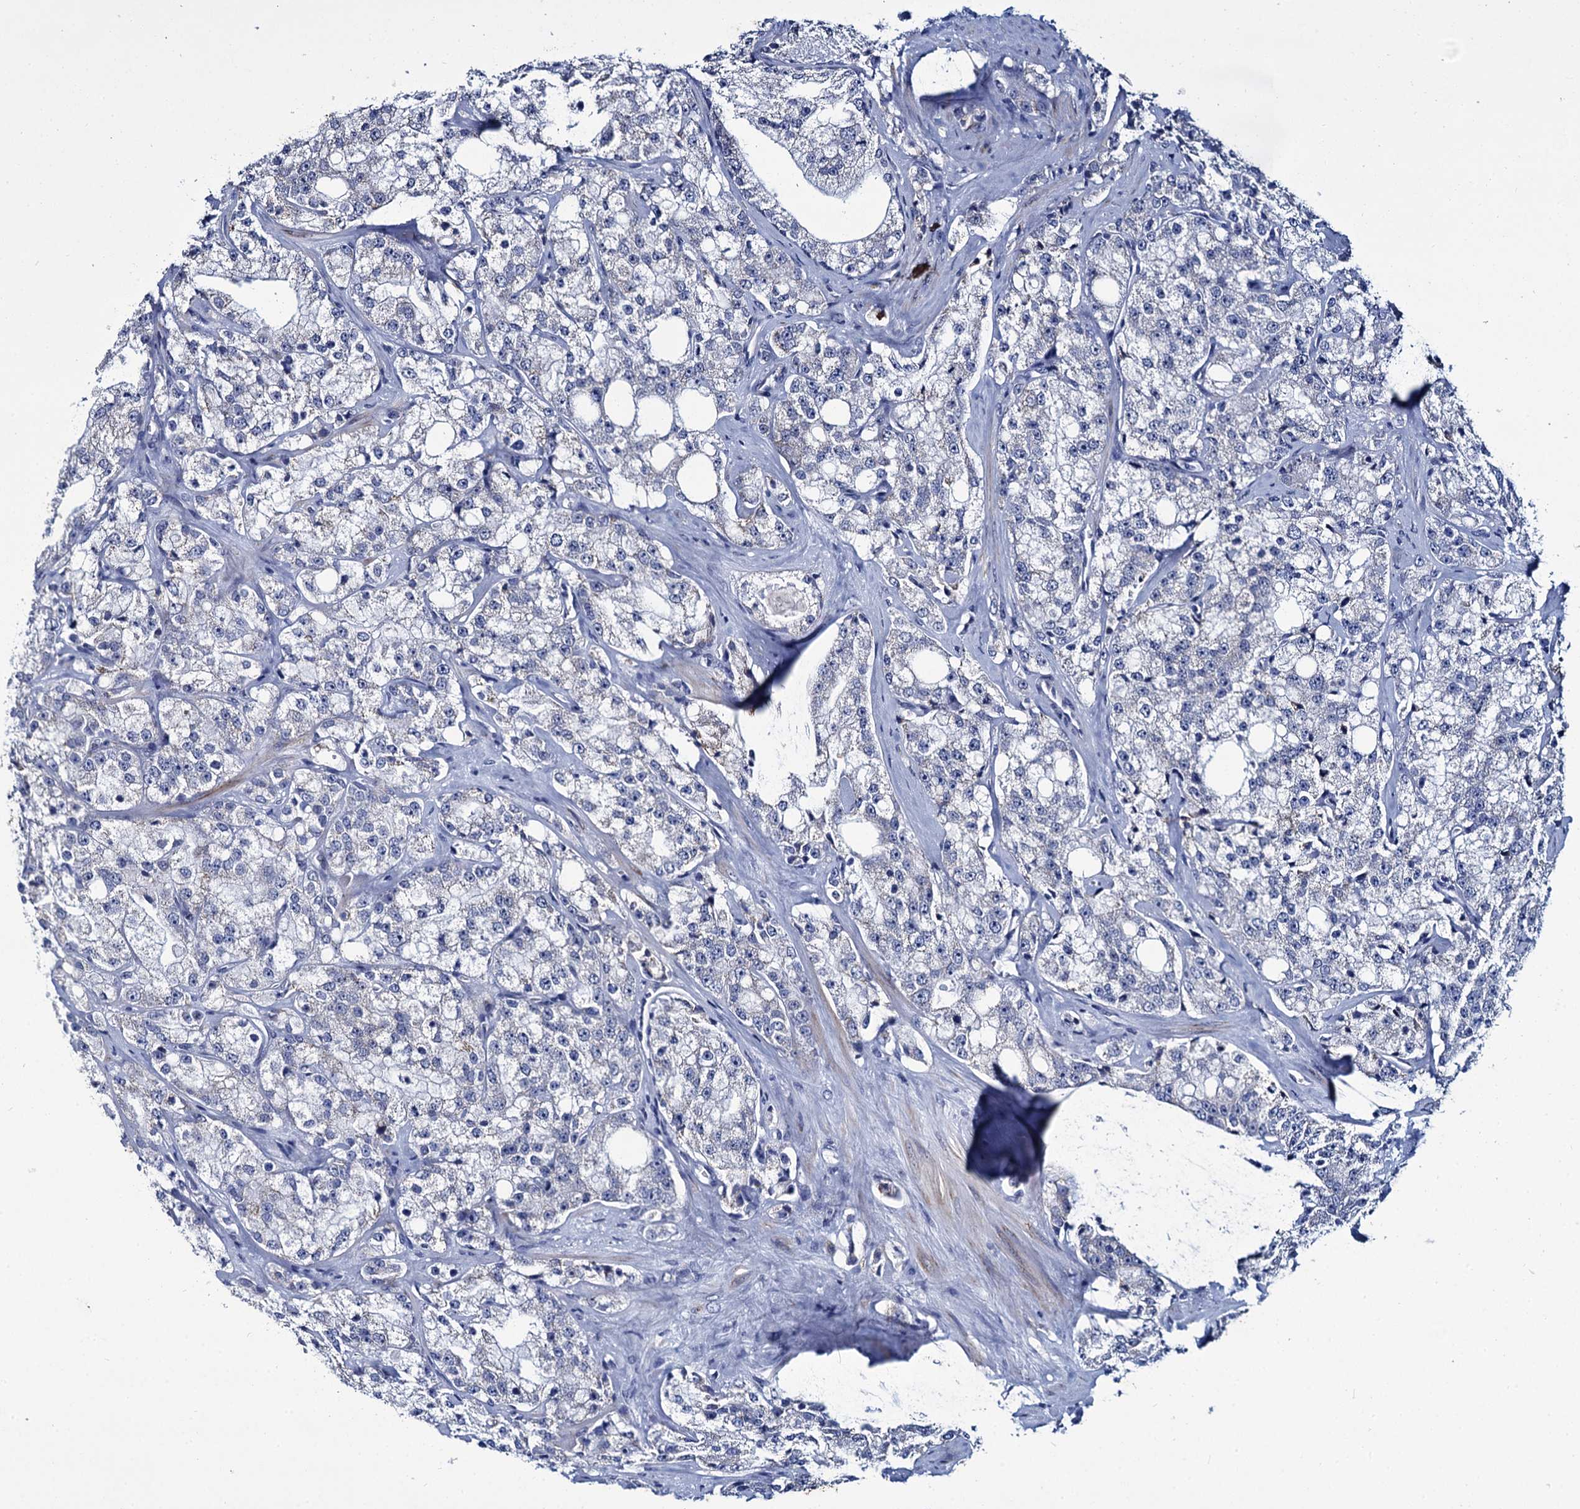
{"staining": {"intensity": "negative", "quantity": "none", "location": "none"}, "tissue": "prostate cancer", "cell_type": "Tumor cells", "image_type": "cancer", "snomed": [{"axis": "morphology", "description": "Adenocarcinoma, High grade"}, {"axis": "topography", "description": "Prostate"}], "caption": "The histopathology image displays no significant expression in tumor cells of prostate cancer (adenocarcinoma (high-grade)). Nuclei are stained in blue.", "gene": "RPUSD4", "patient": {"sex": "male", "age": 64}}